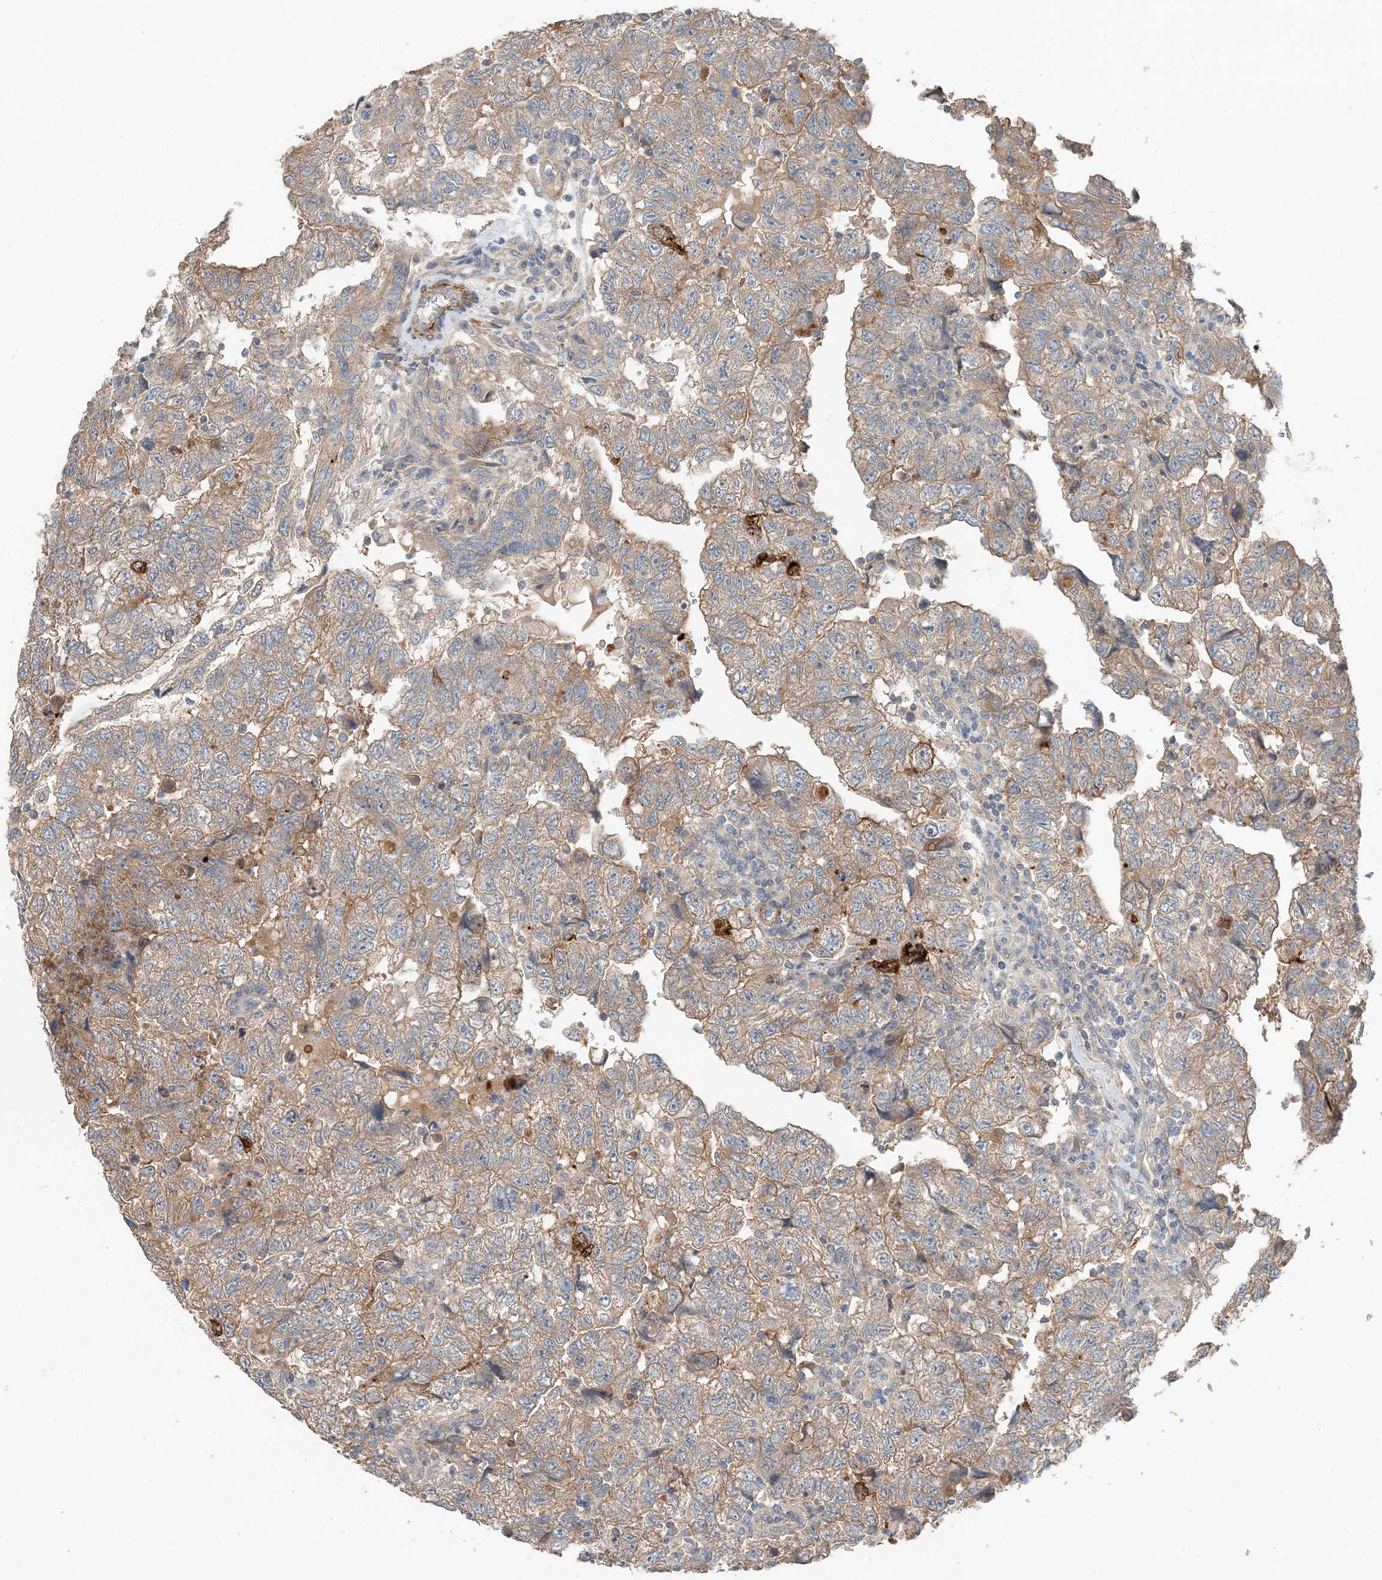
{"staining": {"intensity": "moderate", "quantity": ">75%", "location": "cytoplasmic/membranous"}, "tissue": "testis cancer", "cell_type": "Tumor cells", "image_type": "cancer", "snomed": [{"axis": "morphology", "description": "Carcinoma, Embryonal, NOS"}, {"axis": "topography", "description": "Testis"}], "caption": "Immunohistochemistry (IHC) micrograph of human testis cancer stained for a protein (brown), which reveals medium levels of moderate cytoplasmic/membranous staining in approximately >75% of tumor cells.", "gene": "KIFBP", "patient": {"sex": "male", "age": 36}}